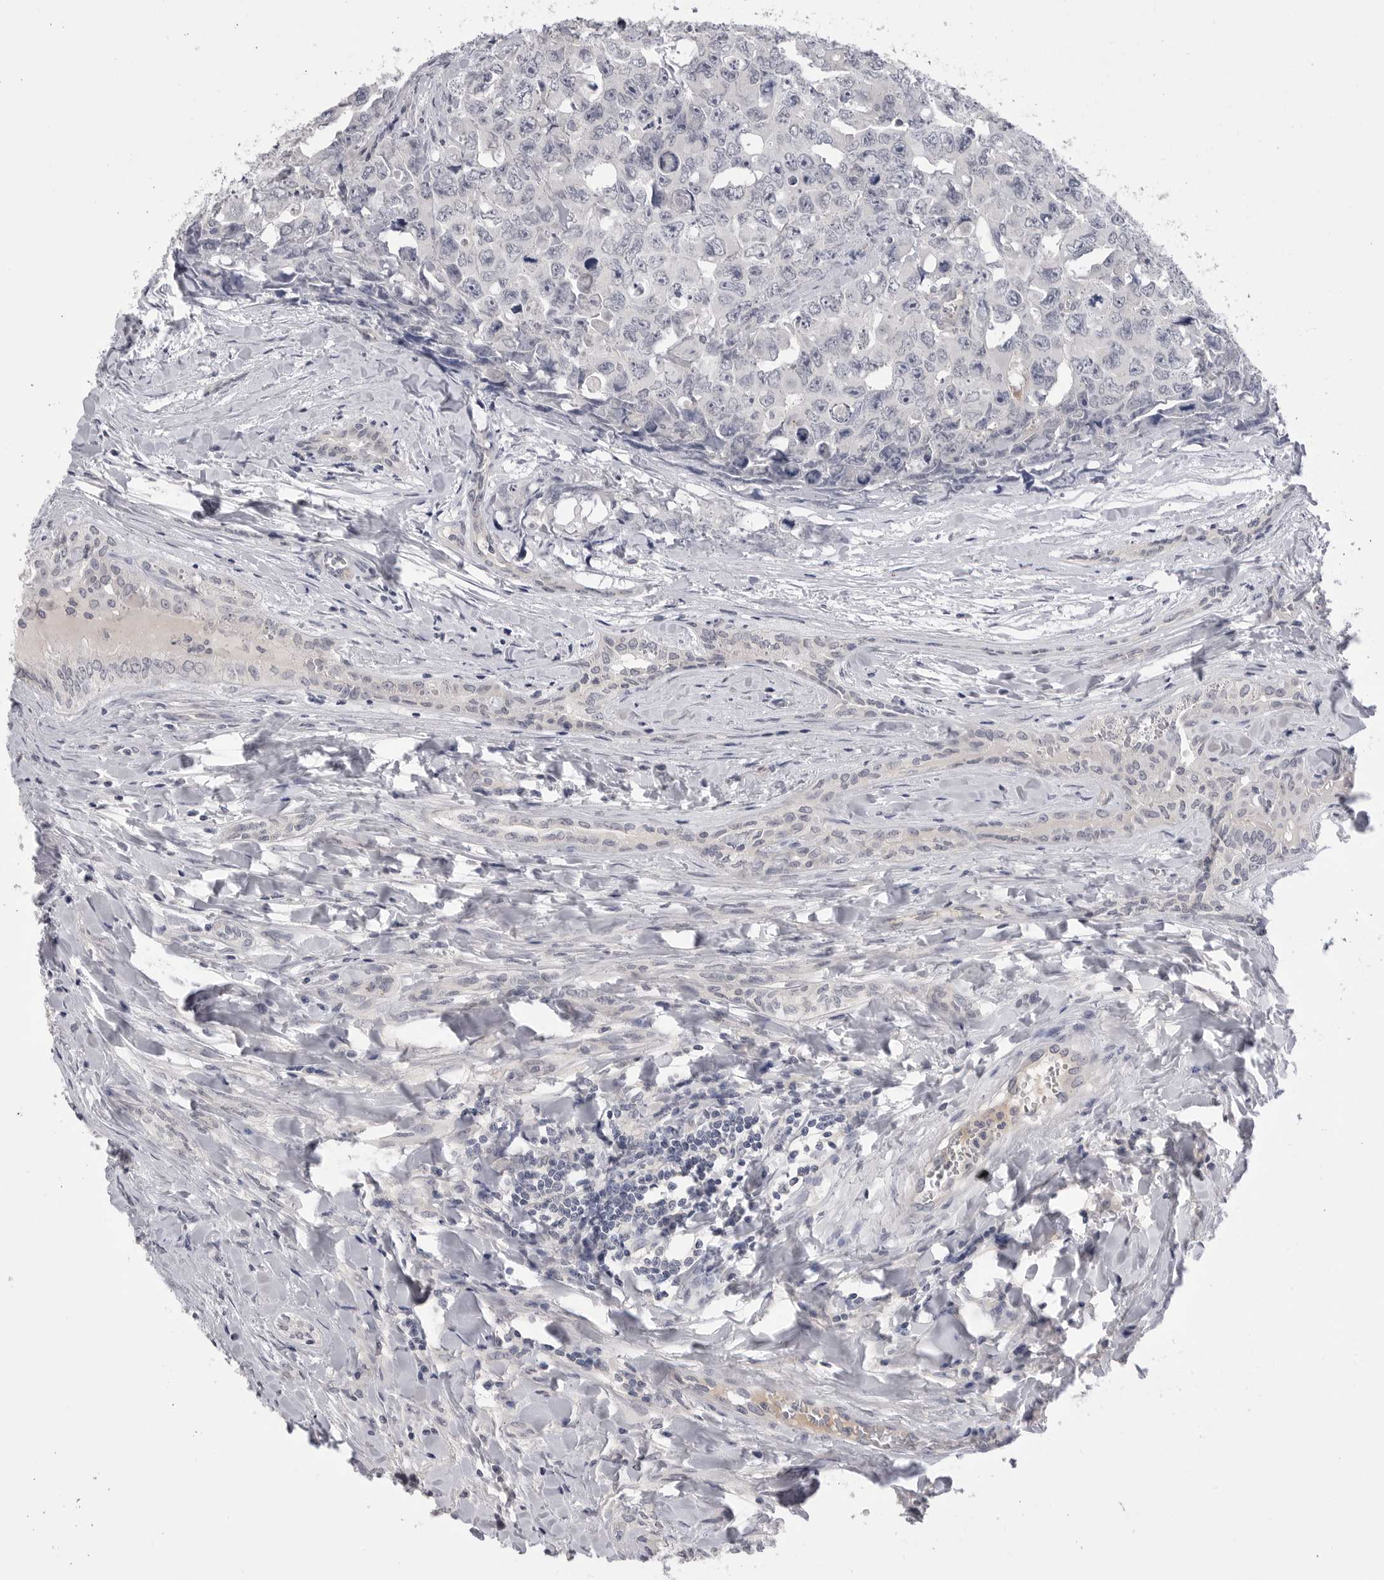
{"staining": {"intensity": "negative", "quantity": "none", "location": "none"}, "tissue": "testis cancer", "cell_type": "Tumor cells", "image_type": "cancer", "snomed": [{"axis": "morphology", "description": "Carcinoma, Embryonal, NOS"}, {"axis": "topography", "description": "Testis"}], "caption": "Tumor cells are negative for protein expression in human testis cancer (embryonal carcinoma). (DAB immunohistochemistry with hematoxylin counter stain).", "gene": "DLGAP3", "patient": {"sex": "male", "age": 28}}